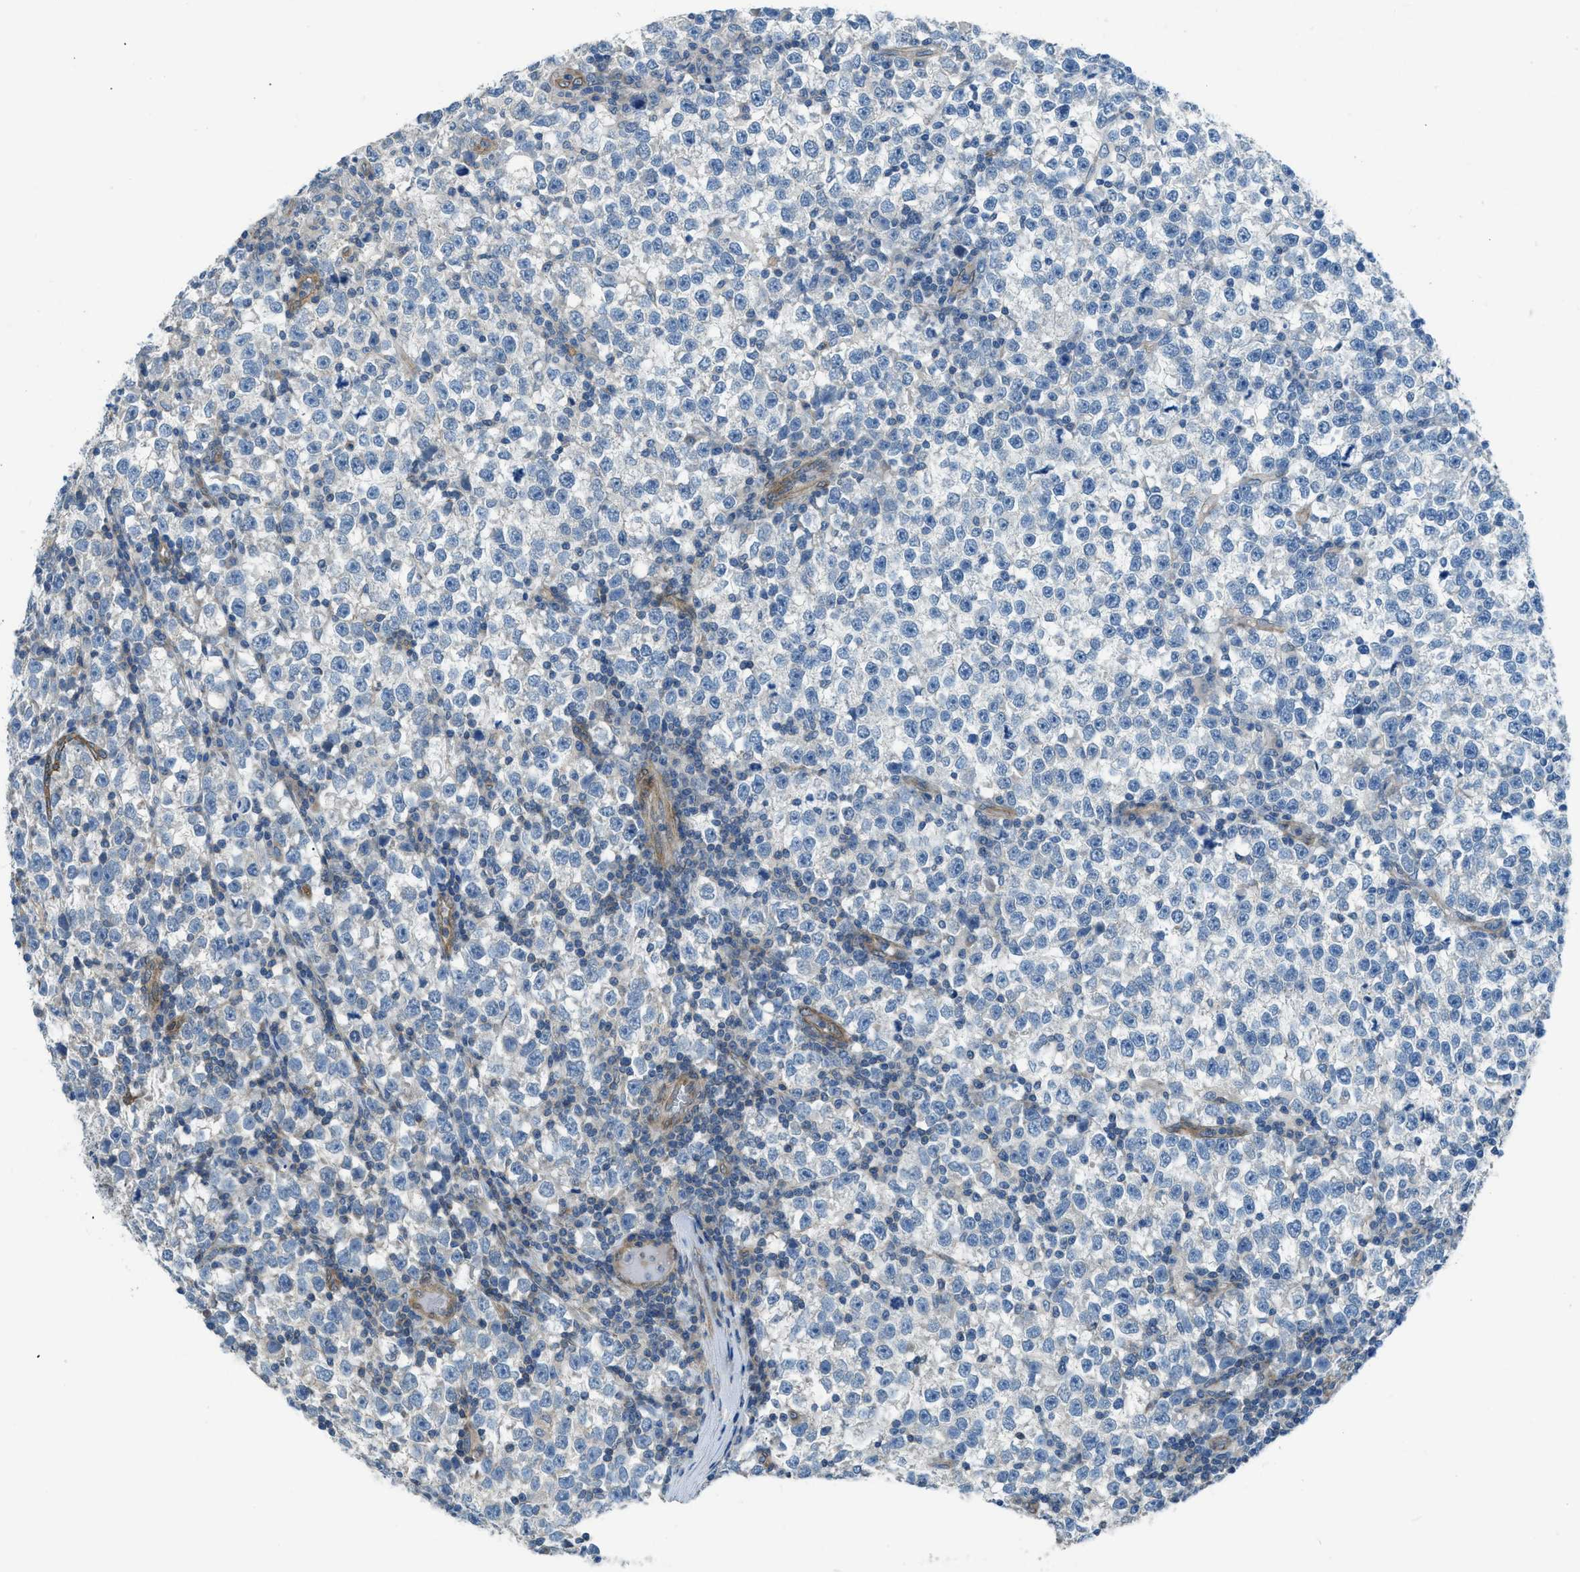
{"staining": {"intensity": "negative", "quantity": "none", "location": "none"}, "tissue": "testis cancer", "cell_type": "Tumor cells", "image_type": "cancer", "snomed": [{"axis": "morphology", "description": "Seminoma, NOS"}, {"axis": "topography", "description": "Testis"}], "caption": "This photomicrograph is of testis cancer (seminoma) stained with immunohistochemistry (IHC) to label a protein in brown with the nuclei are counter-stained blue. There is no positivity in tumor cells.", "gene": "PRKN", "patient": {"sex": "male", "age": 43}}